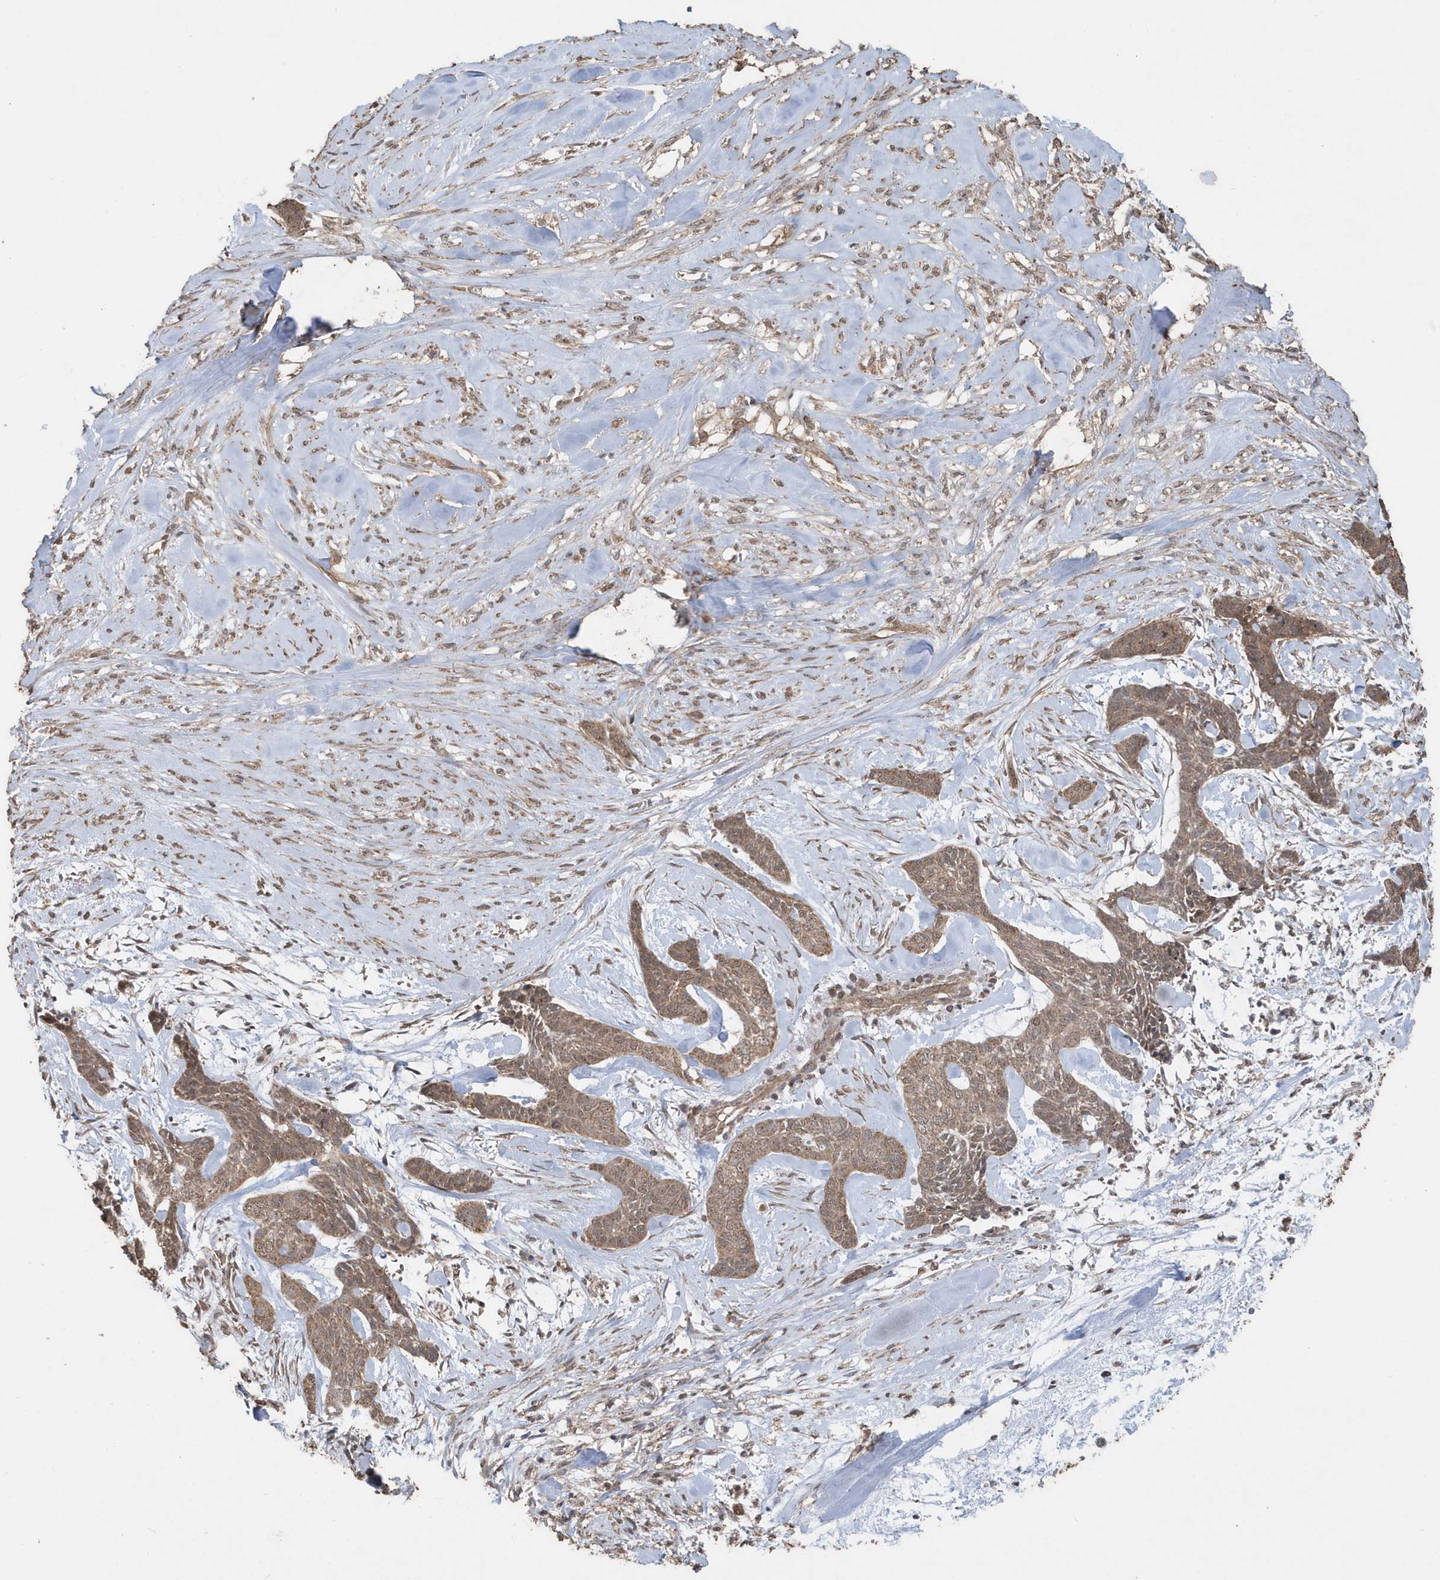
{"staining": {"intensity": "moderate", "quantity": ">75%", "location": "cytoplasmic/membranous"}, "tissue": "skin cancer", "cell_type": "Tumor cells", "image_type": "cancer", "snomed": [{"axis": "morphology", "description": "Basal cell carcinoma"}, {"axis": "topography", "description": "Skin"}], "caption": "Immunohistochemical staining of human skin basal cell carcinoma shows medium levels of moderate cytoplasmic/membranous protein staining in about >75% of tumor cells. (DAB = brown stain, brightfield microscopy at high magnification).", "gene": "PAXBP1", "patient": {"sex": "female", "age": 64}}